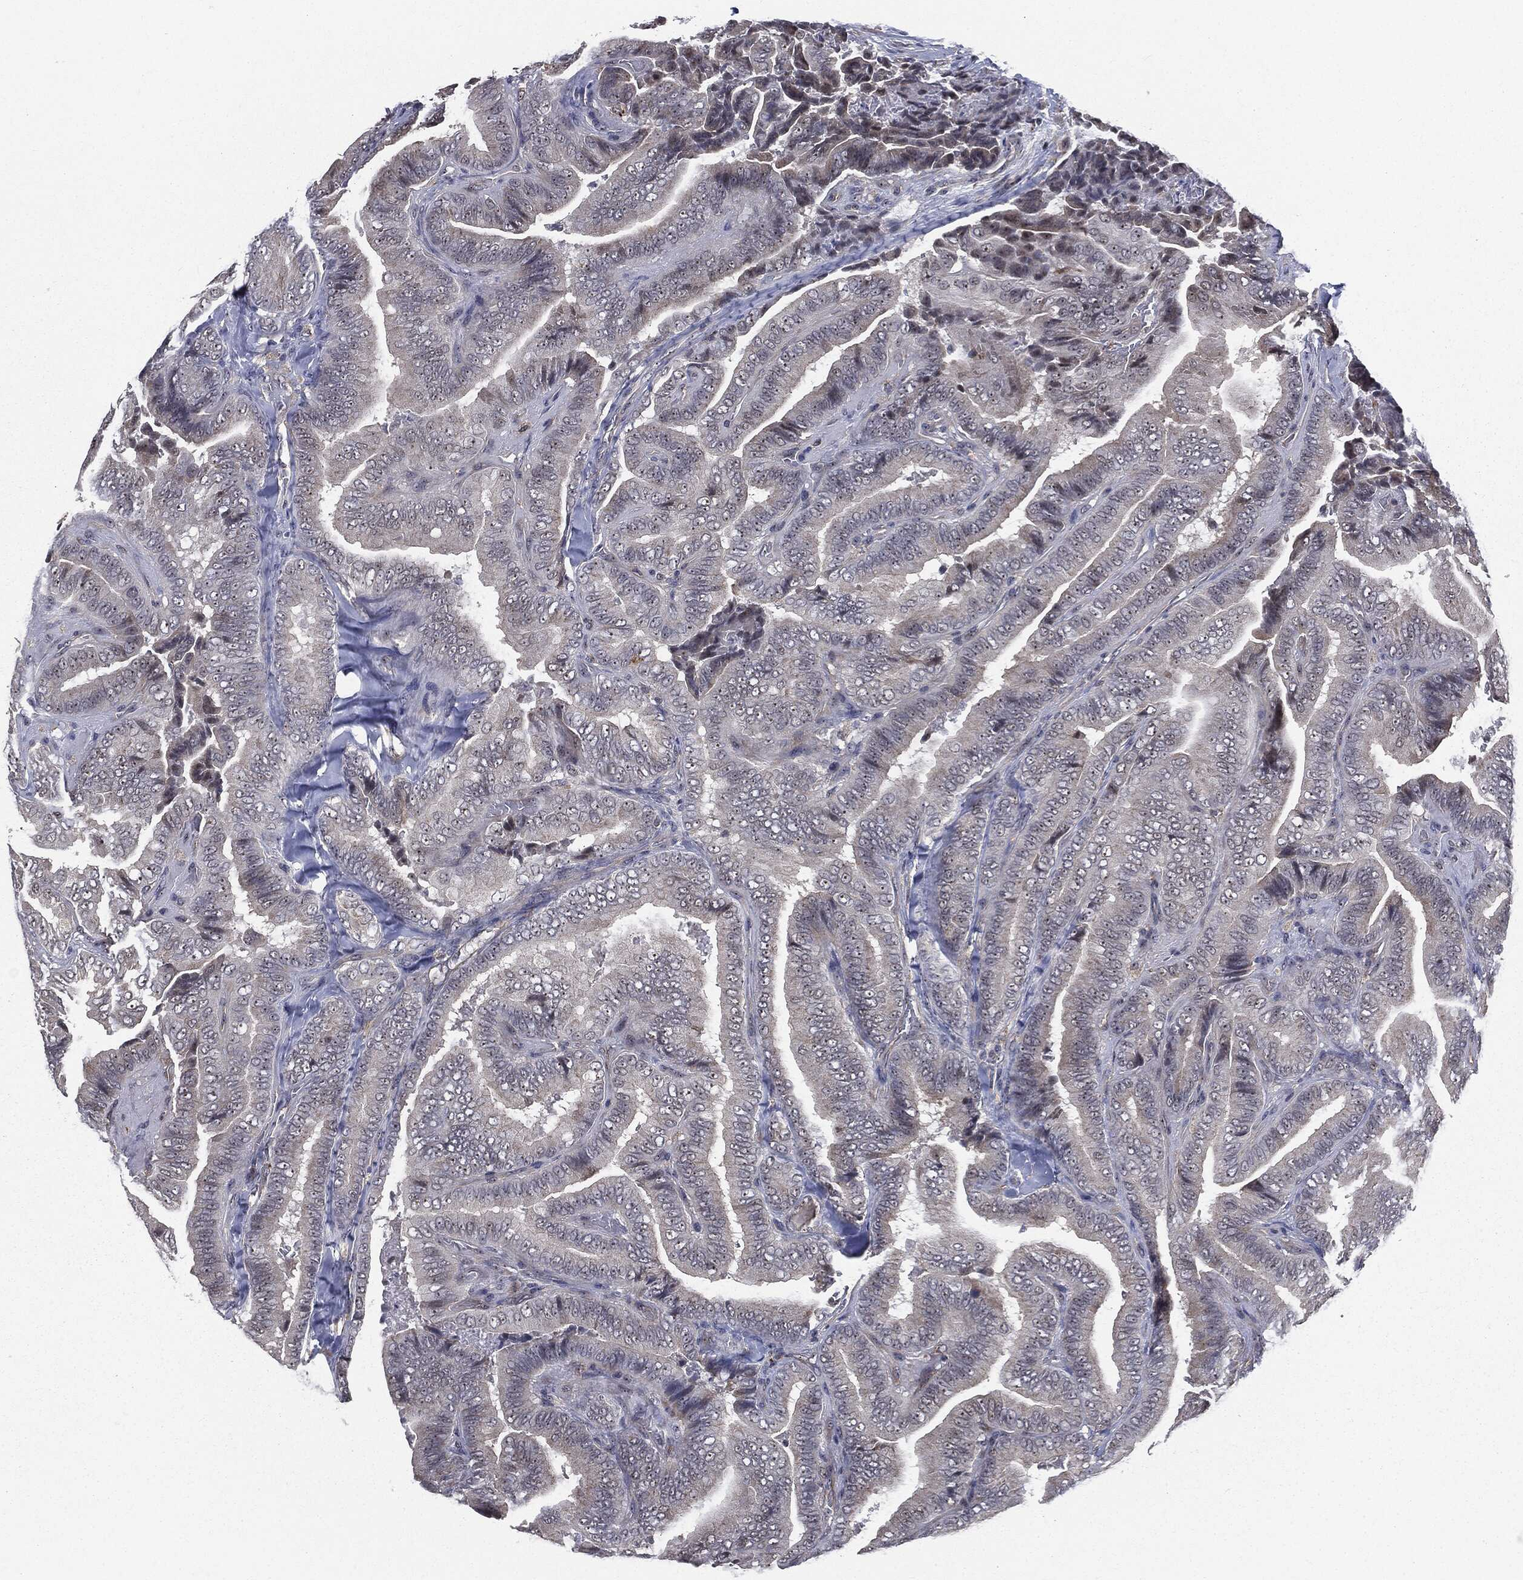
{"staining": {"intensity": "negative", "quantity": "none", "location": "none"}, "tissue": "thyroid cancer", "cell_type": "Tumor cells", "image_type": "cancer", "snomed": [{"axis": "morphology", "description": "Papillary adenocarcinoma, NOS"}, {"axis": "topography", "description": "Thyroid gland"}], "caption": "This is an immunohistochemistry micrograph of thyroid papillary adenocarcinoma. There is no positivity in tumor cells.", "gene": "TRMT1L", "patient": {"sex": "male", "age": 61}}